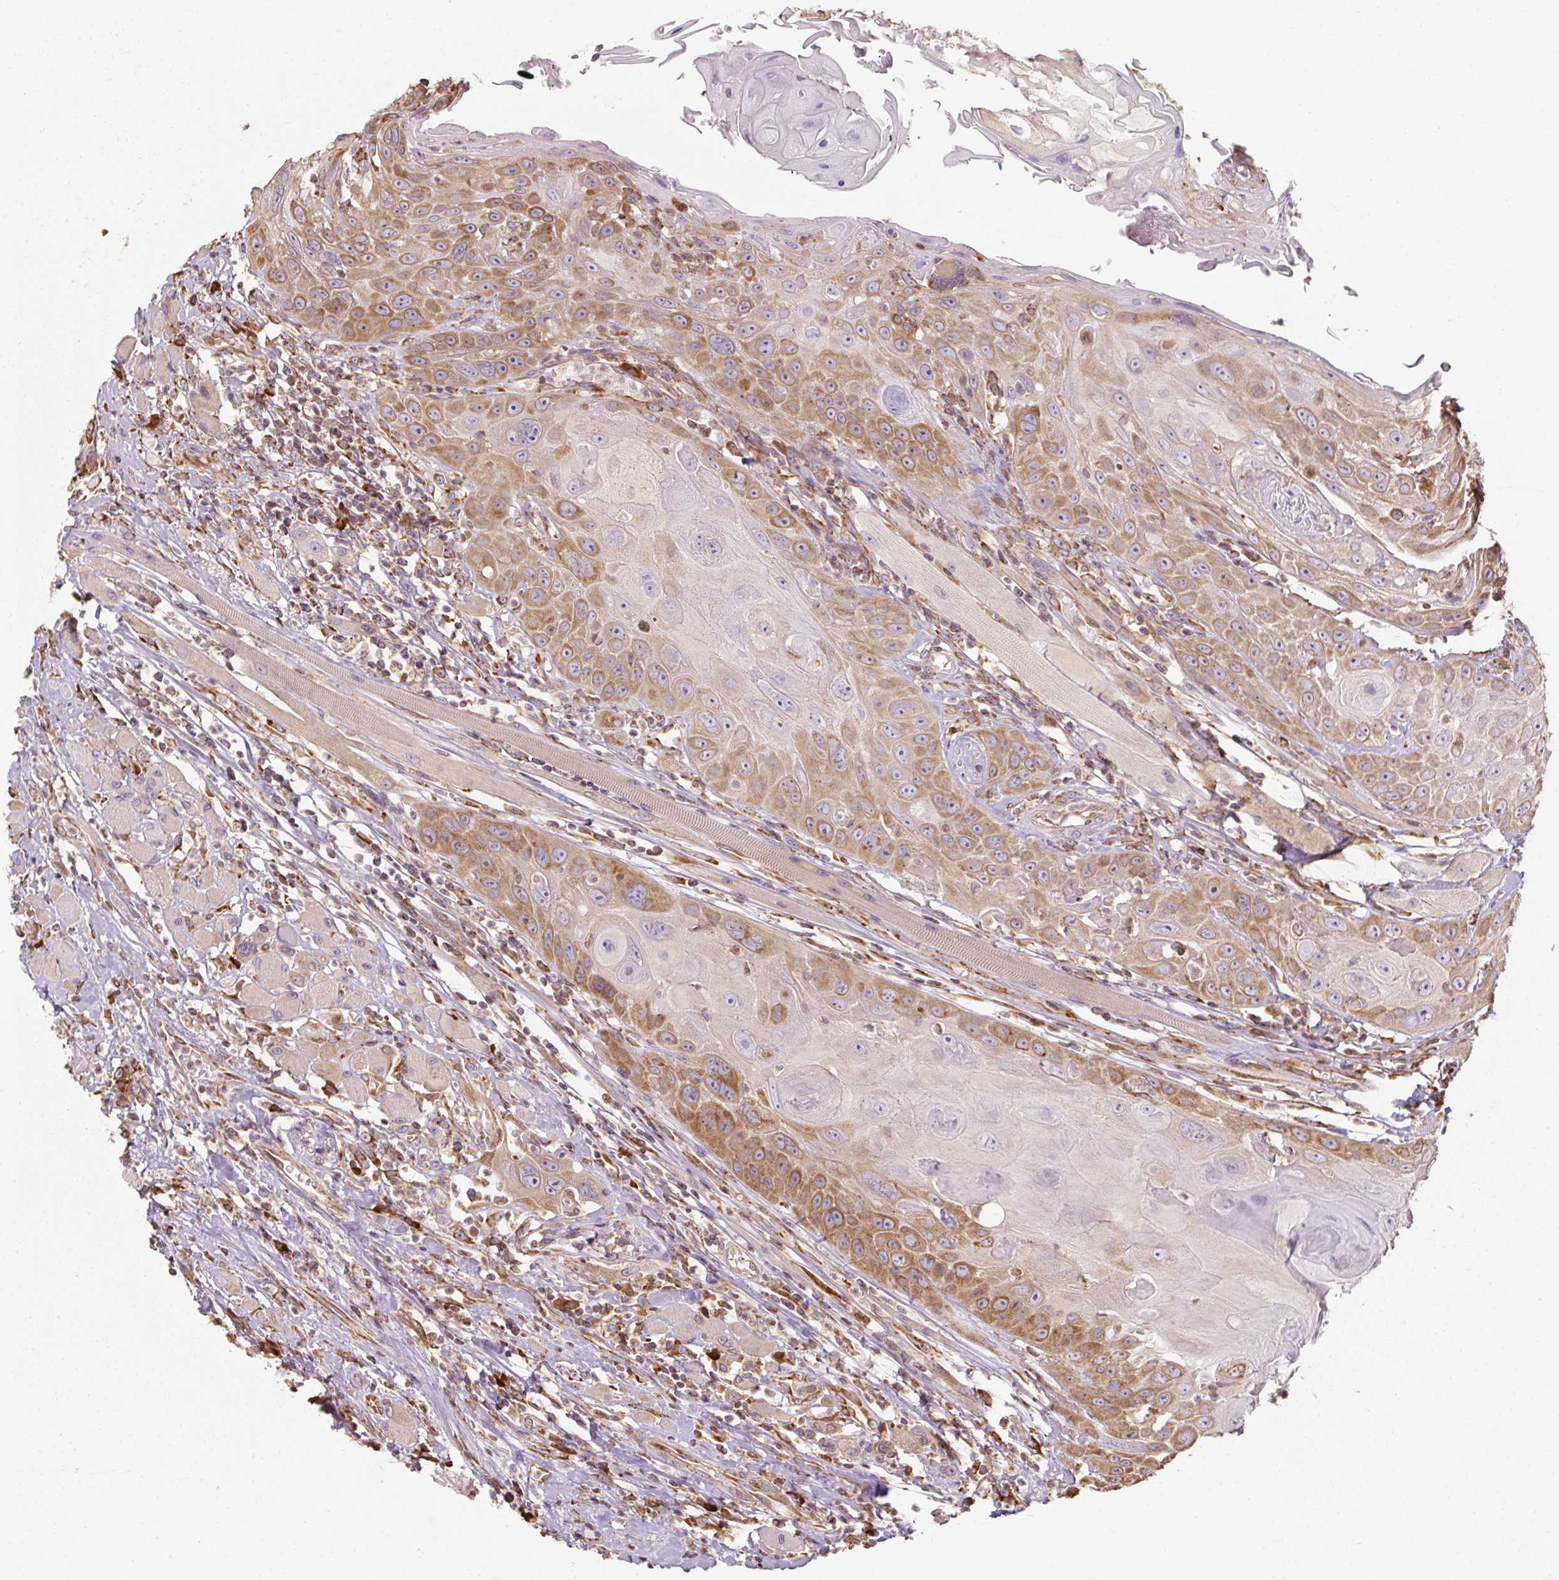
{"staining": {"intensity": "moderate", "quantity": "25%-75%", "location": "cytoplasmic/membranous"}, "tissue": "head and neck cancer", "cell_type": "Tumor cells", "image_type": "cancer", "snomed": [{"axis": "morphology", "description": "Squamous cell carcinoma, NOS"}, {"axis": "topography", "description": "Head-Neck"}], "caption": "A high-resolution photomicrograph shows immunohistochemistry (IHC) staining of squamous cell carcinoma (head and neck), which reveals moderate cytoplasmic/membranous expression in approximately 25%-75% of tumor cells.", "gene": "PRKCSH", "patient": {"sex": "female", "age": 59}}